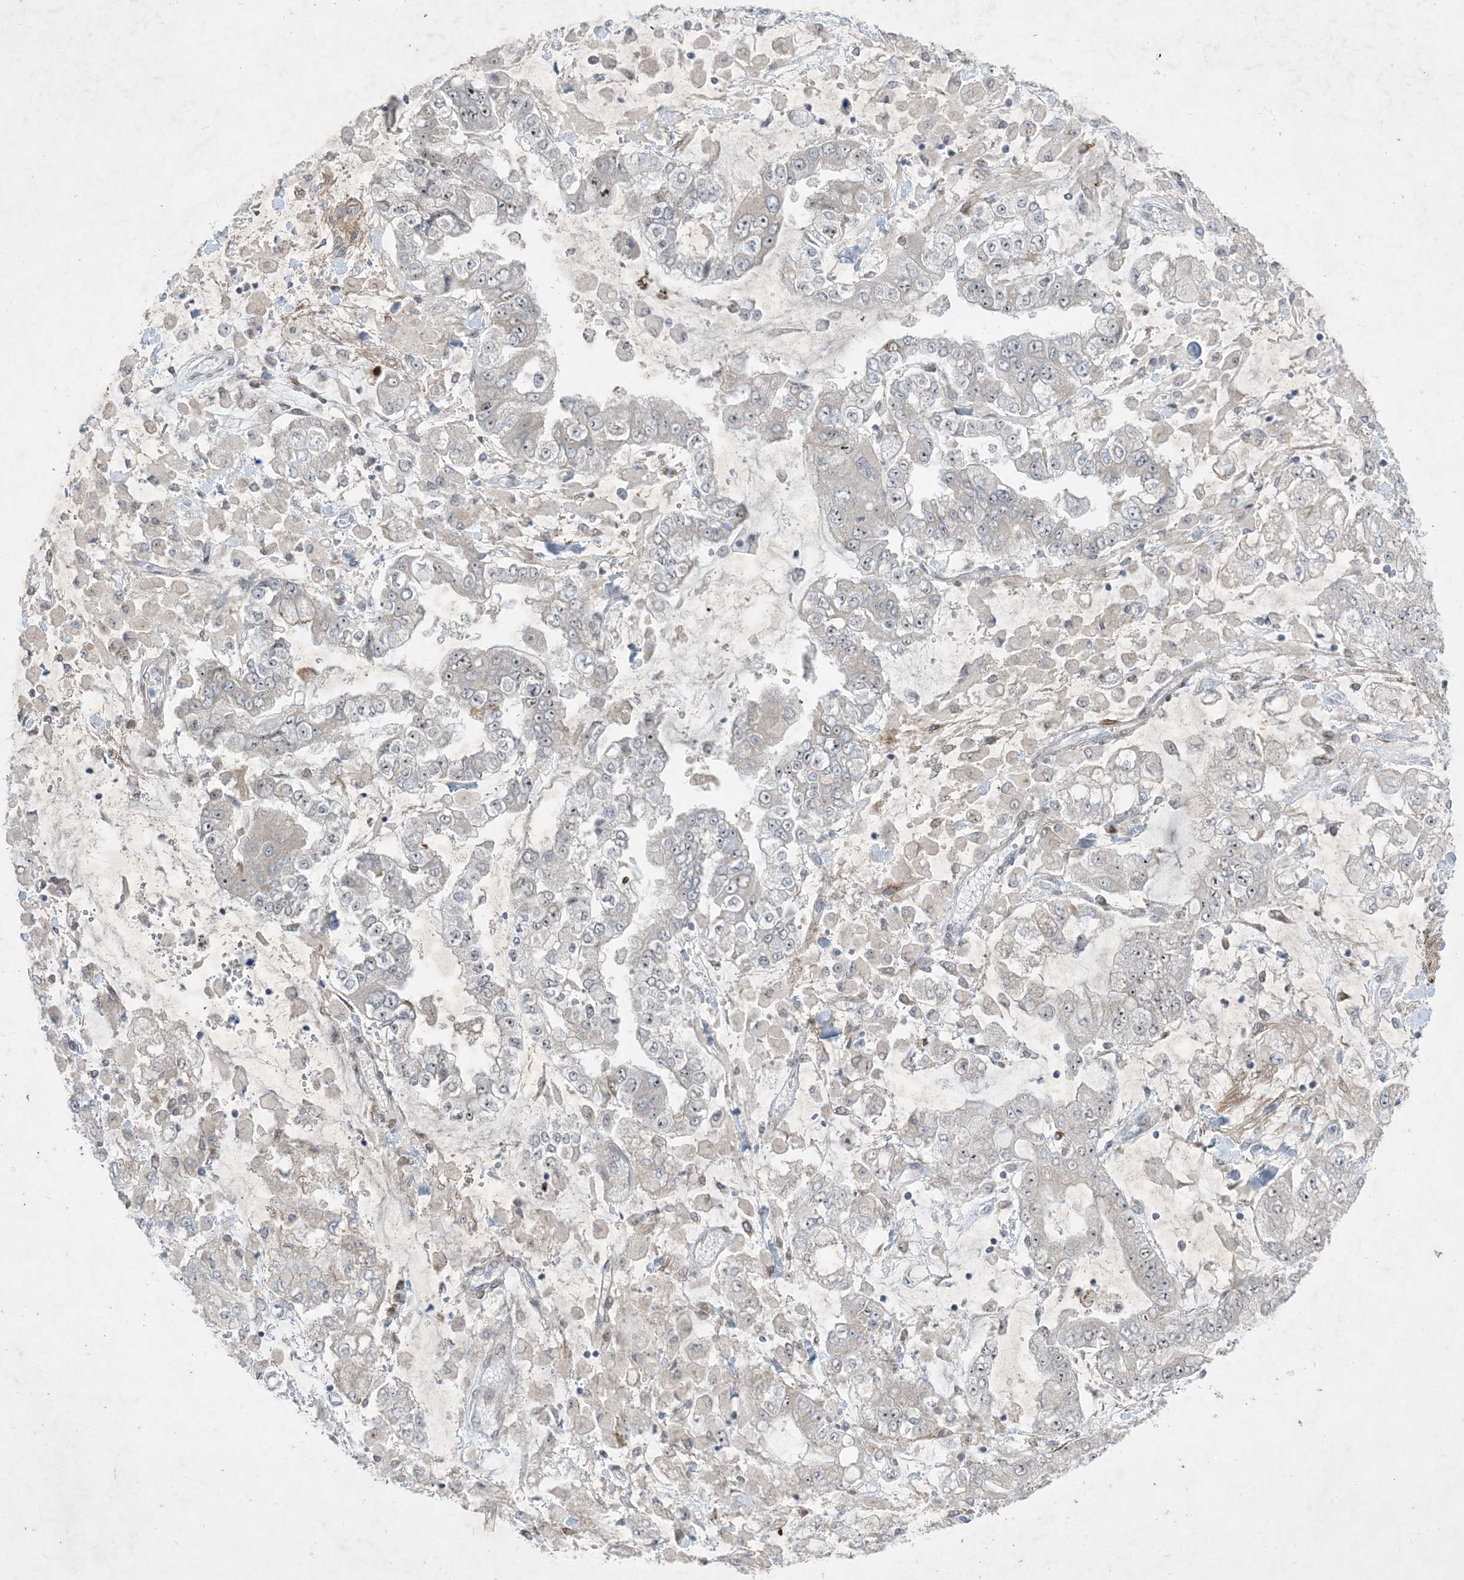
{"staining": {"intensity": "weak", "quantity": "<25%", "location": "nuclear"}, "tissue": "stomach cancer", "cell_type": "Tumor cells", "image_type": "cancer", "snomed": [{"axis": "morphology", "description": "Normal tissue, NOS"}, {"axis": "morphology", "description": "Adenocarcinoma, NOS"}, {"axis": "topography", "description": "Stomach, upper"}, {"axis": "topography", "description": "Stomach"}], "caption": "IHC image of adenocarcinoma (stomach) stained for a protein (brown), which demonstrates no expression in tumor cells.", "gene": "SOGA3", "patient": {"sex": "male", "age": 76}}